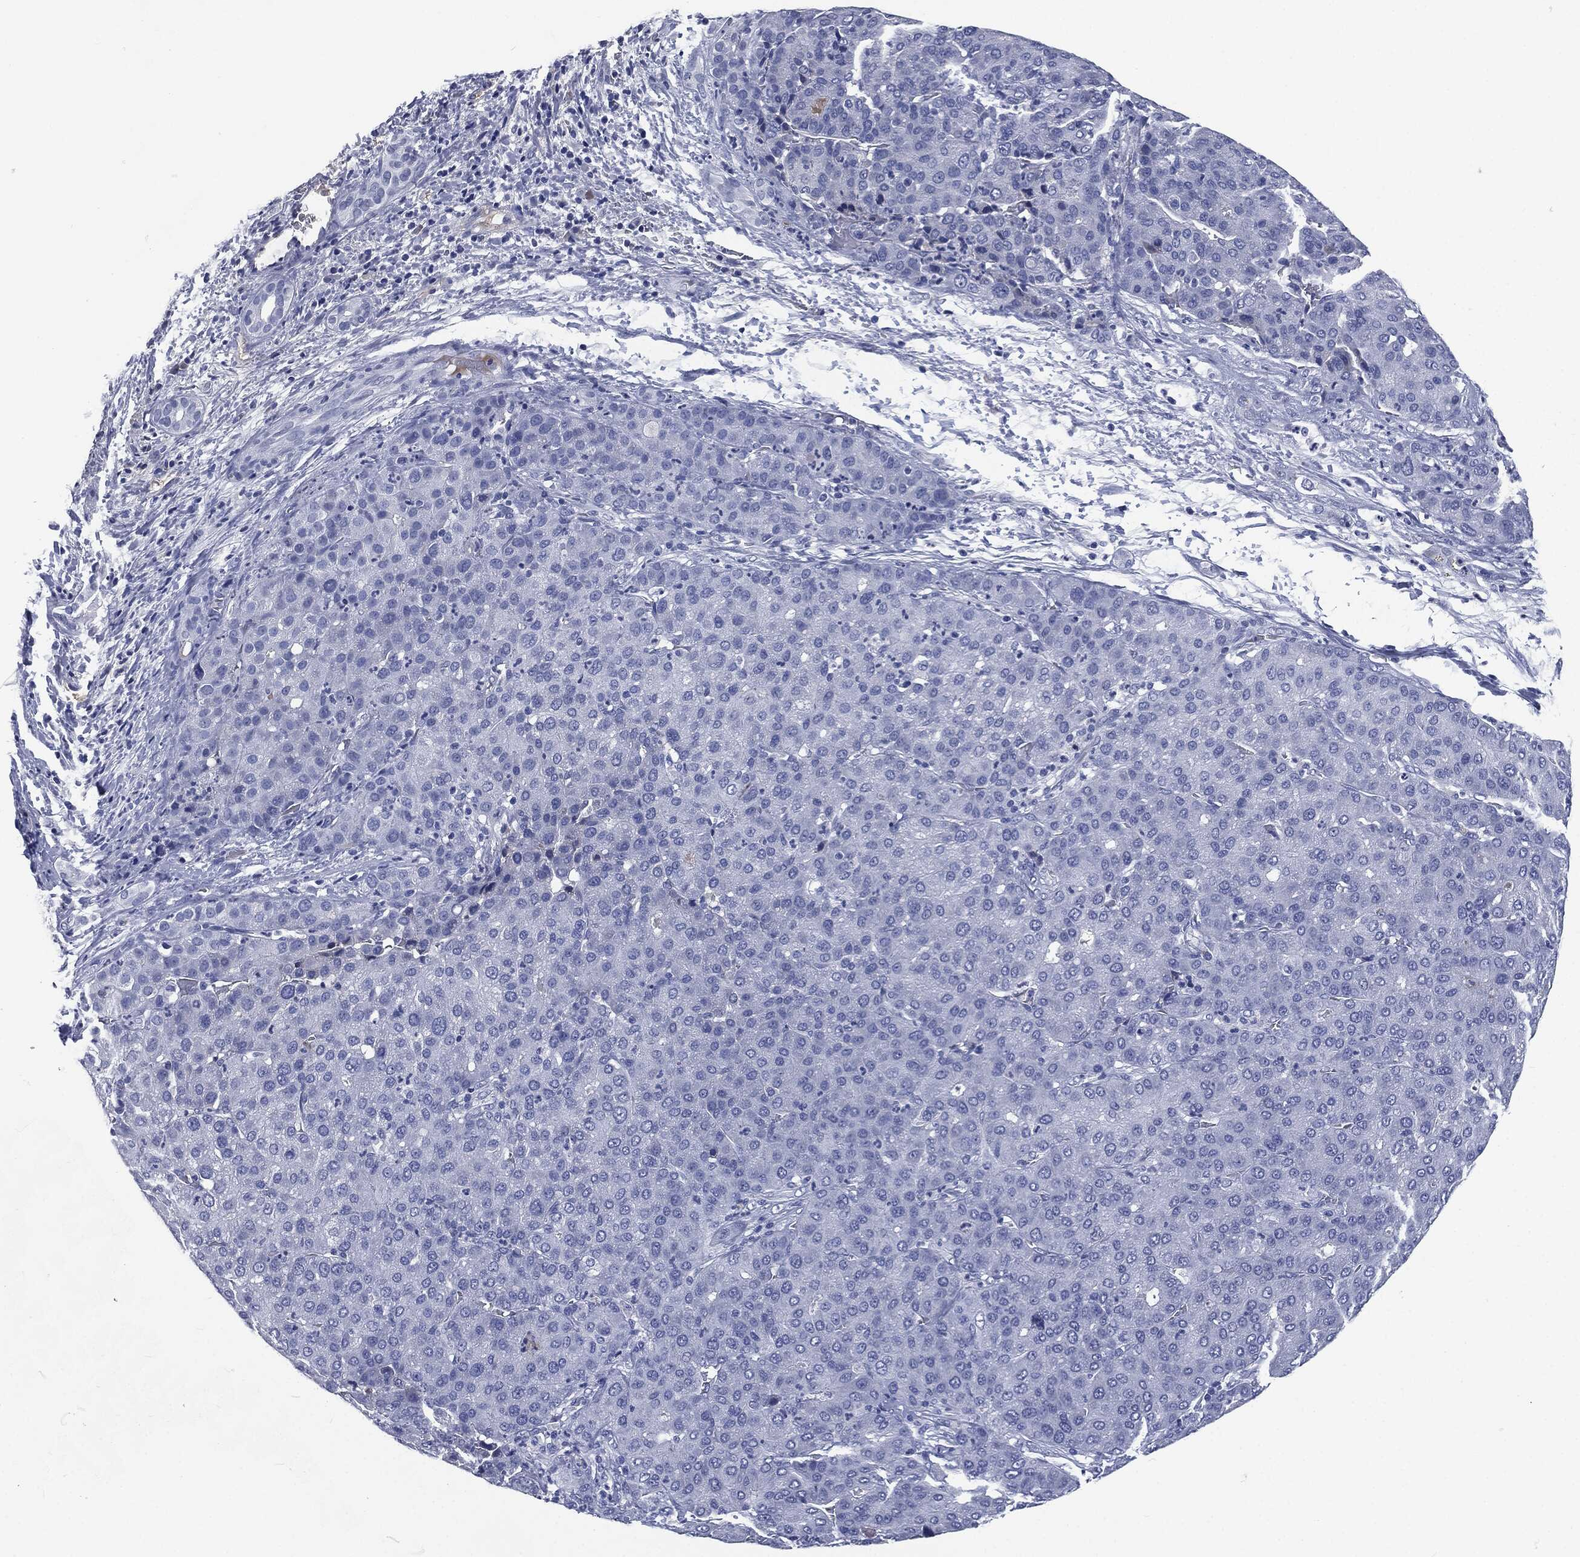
{"staining": {"intensity": "negative", "quantity": "none", "location": "none"}, "tissue": "liver cancer", "cell_type": "Tumor cells", "image_type": "cancer", "snomed": [{"axis": "morphology", "description": "Carcinoma, Hepatocellular, NOS"}, {"axis": "topography", "description": "Liver"}], "caption": "The image reveals no staining of tumor cells in liver hepatocellular carcinoma.", "gene": "SIGLEC7", "patient": {"sex": "male", "age": 65}}